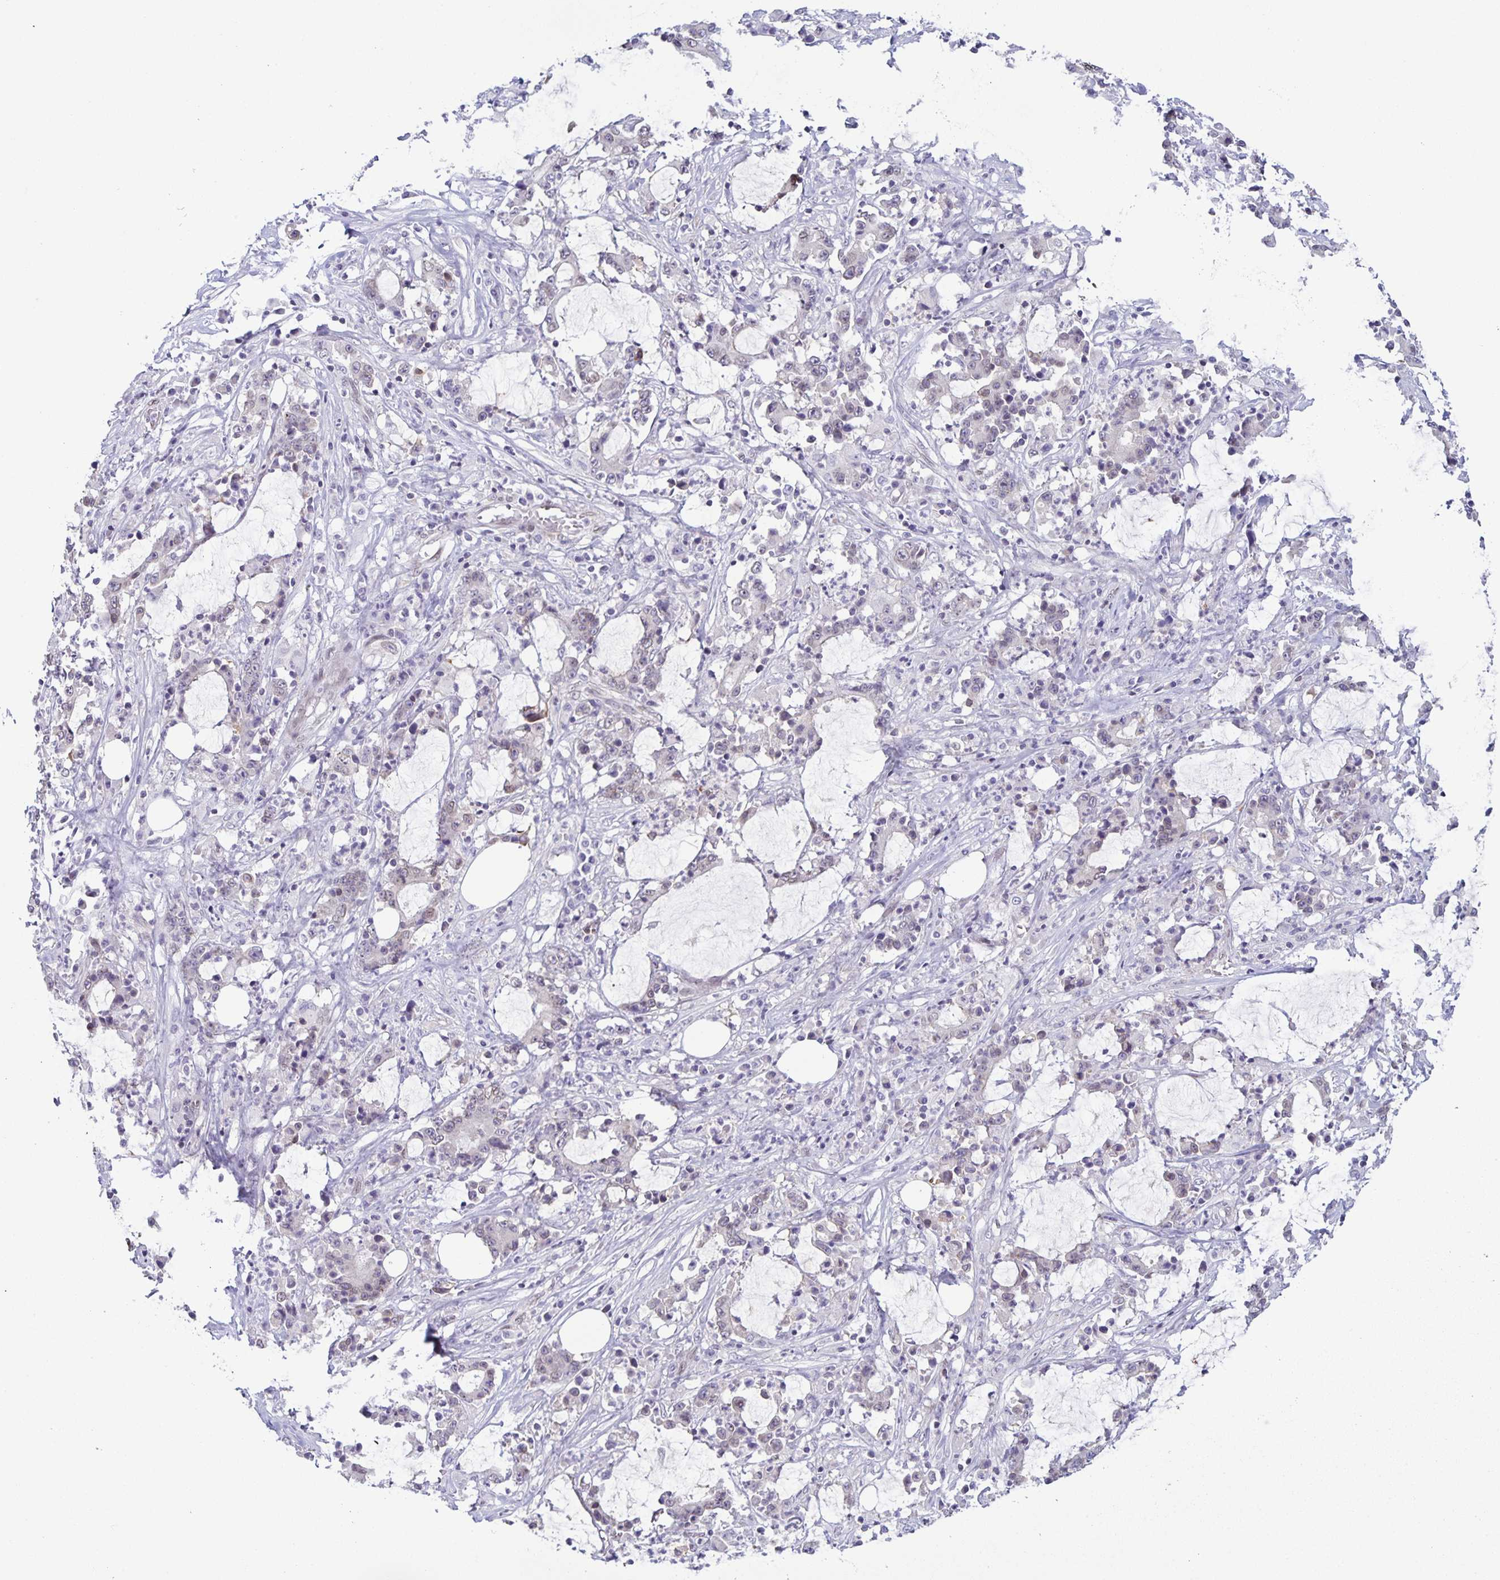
{"staining": {"intensity": "negative", "quantity": "none", "location": "none"}, "tissue": "stomach cancer", "cell_type": "Tumor cells", "image_type": "cancer", "snomed": [{"axis": "morphology", "description": "Adenocarcinoma, NOS"}, {"axis": "topography", "description": "Stomach, upper"}], "caption": "Micrograph shows no significant protein expression in tumor cells of stomach adenocarcinoma.", "gene": "SYNE2", "patient": {"sex": "male", "age": 68}}